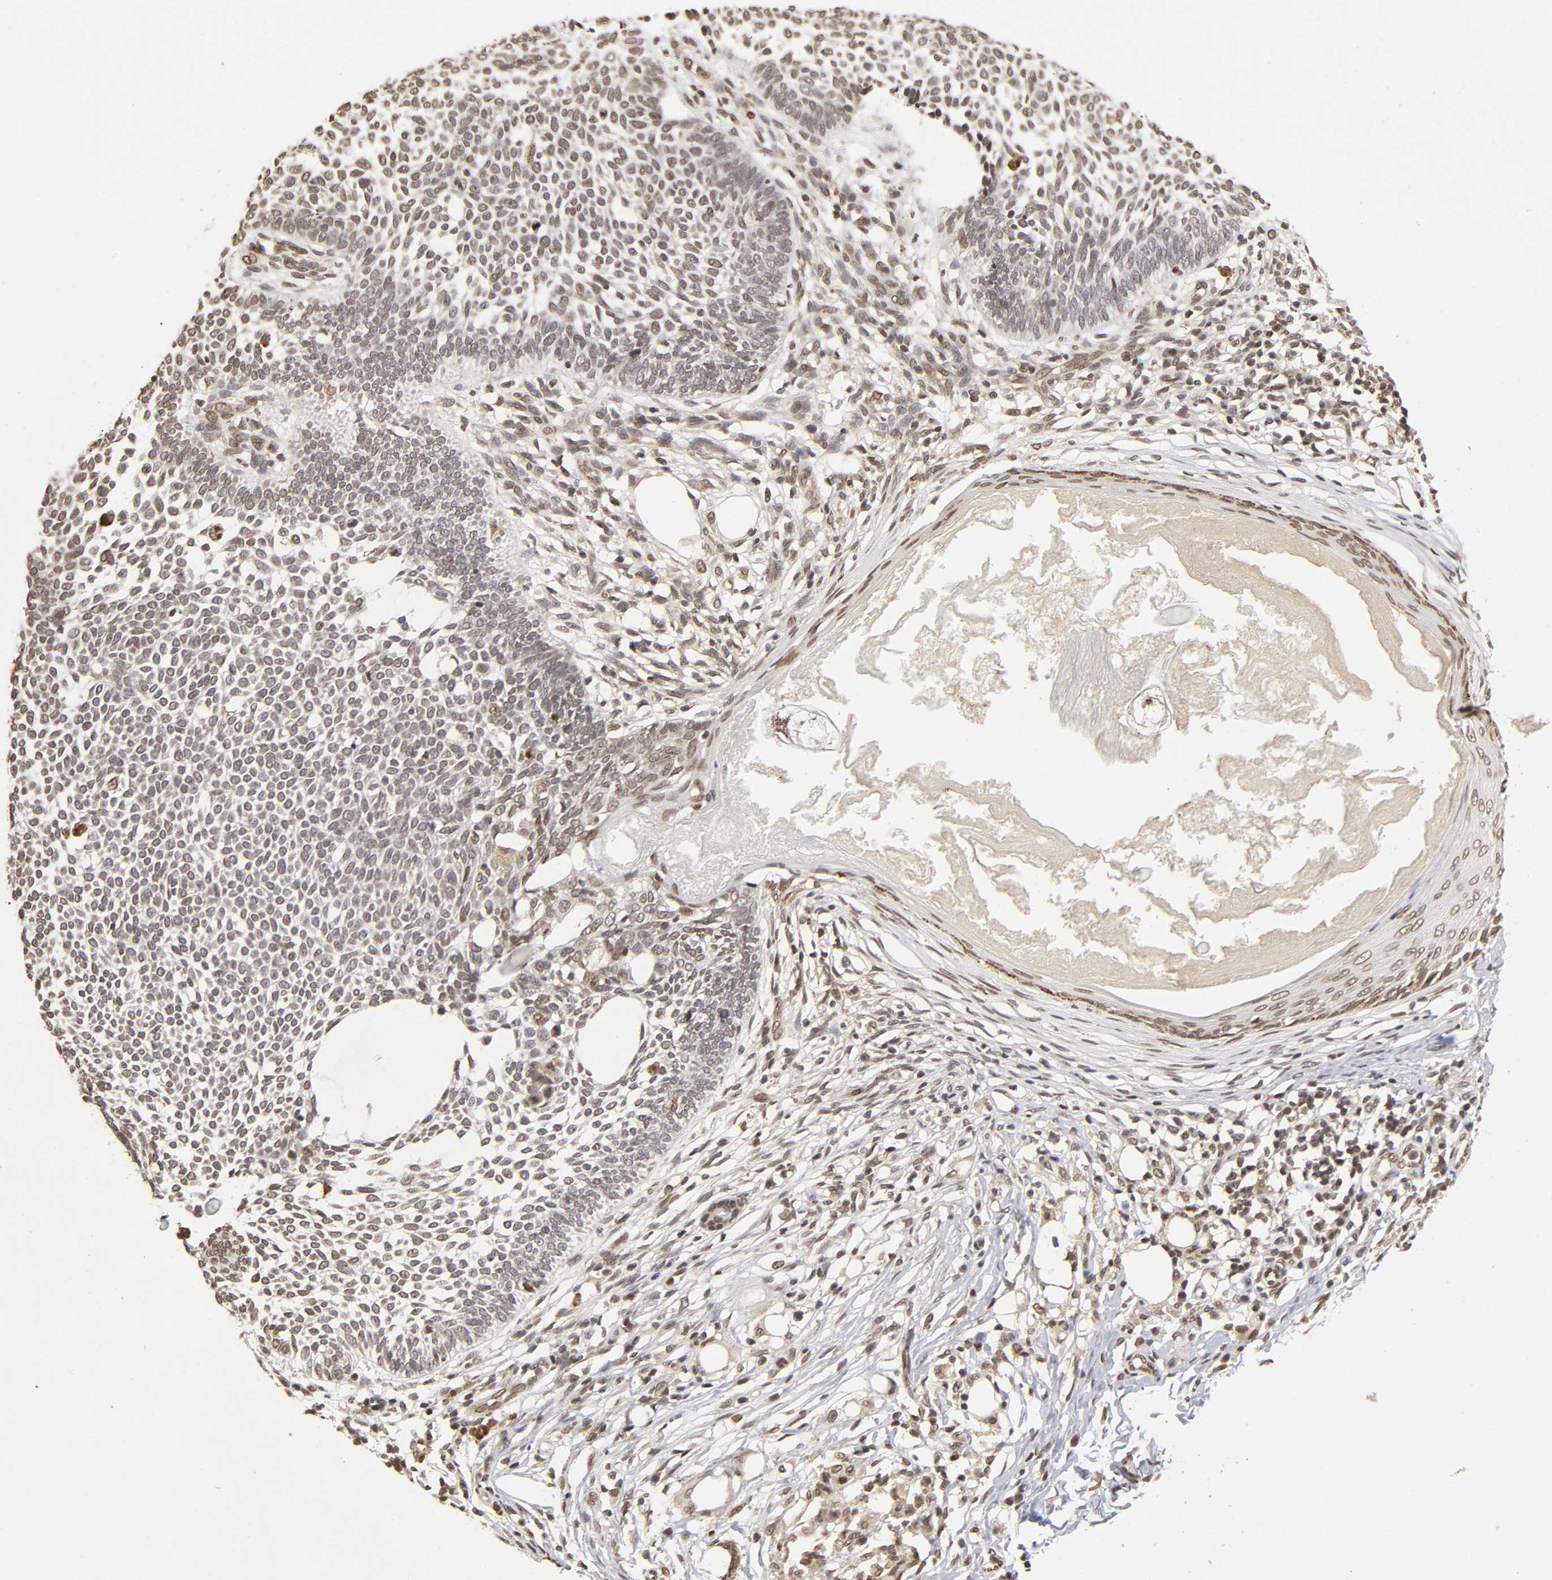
{"staining": {"intensity": "weak", "quantity": "<25%", "location": "nuclear"}, "tissue": "skin cancer", "cell_type": "Tumor cells", "image_type": "cancer", "snomed": [{"axis": "morphology", "description": "Normal tissue, NOS"}, {"axis": "morphology", "description": "Basal cell carcinoma"}, {"axis": "topography", "description": "Skin"}], "caption": "DAB immunohistochemical staining of basal cell carcinoma (skin) displays no significant expression in tumor cells.", "gene": "MLLT6", "patient": {"sex": "male", "age": 87}}